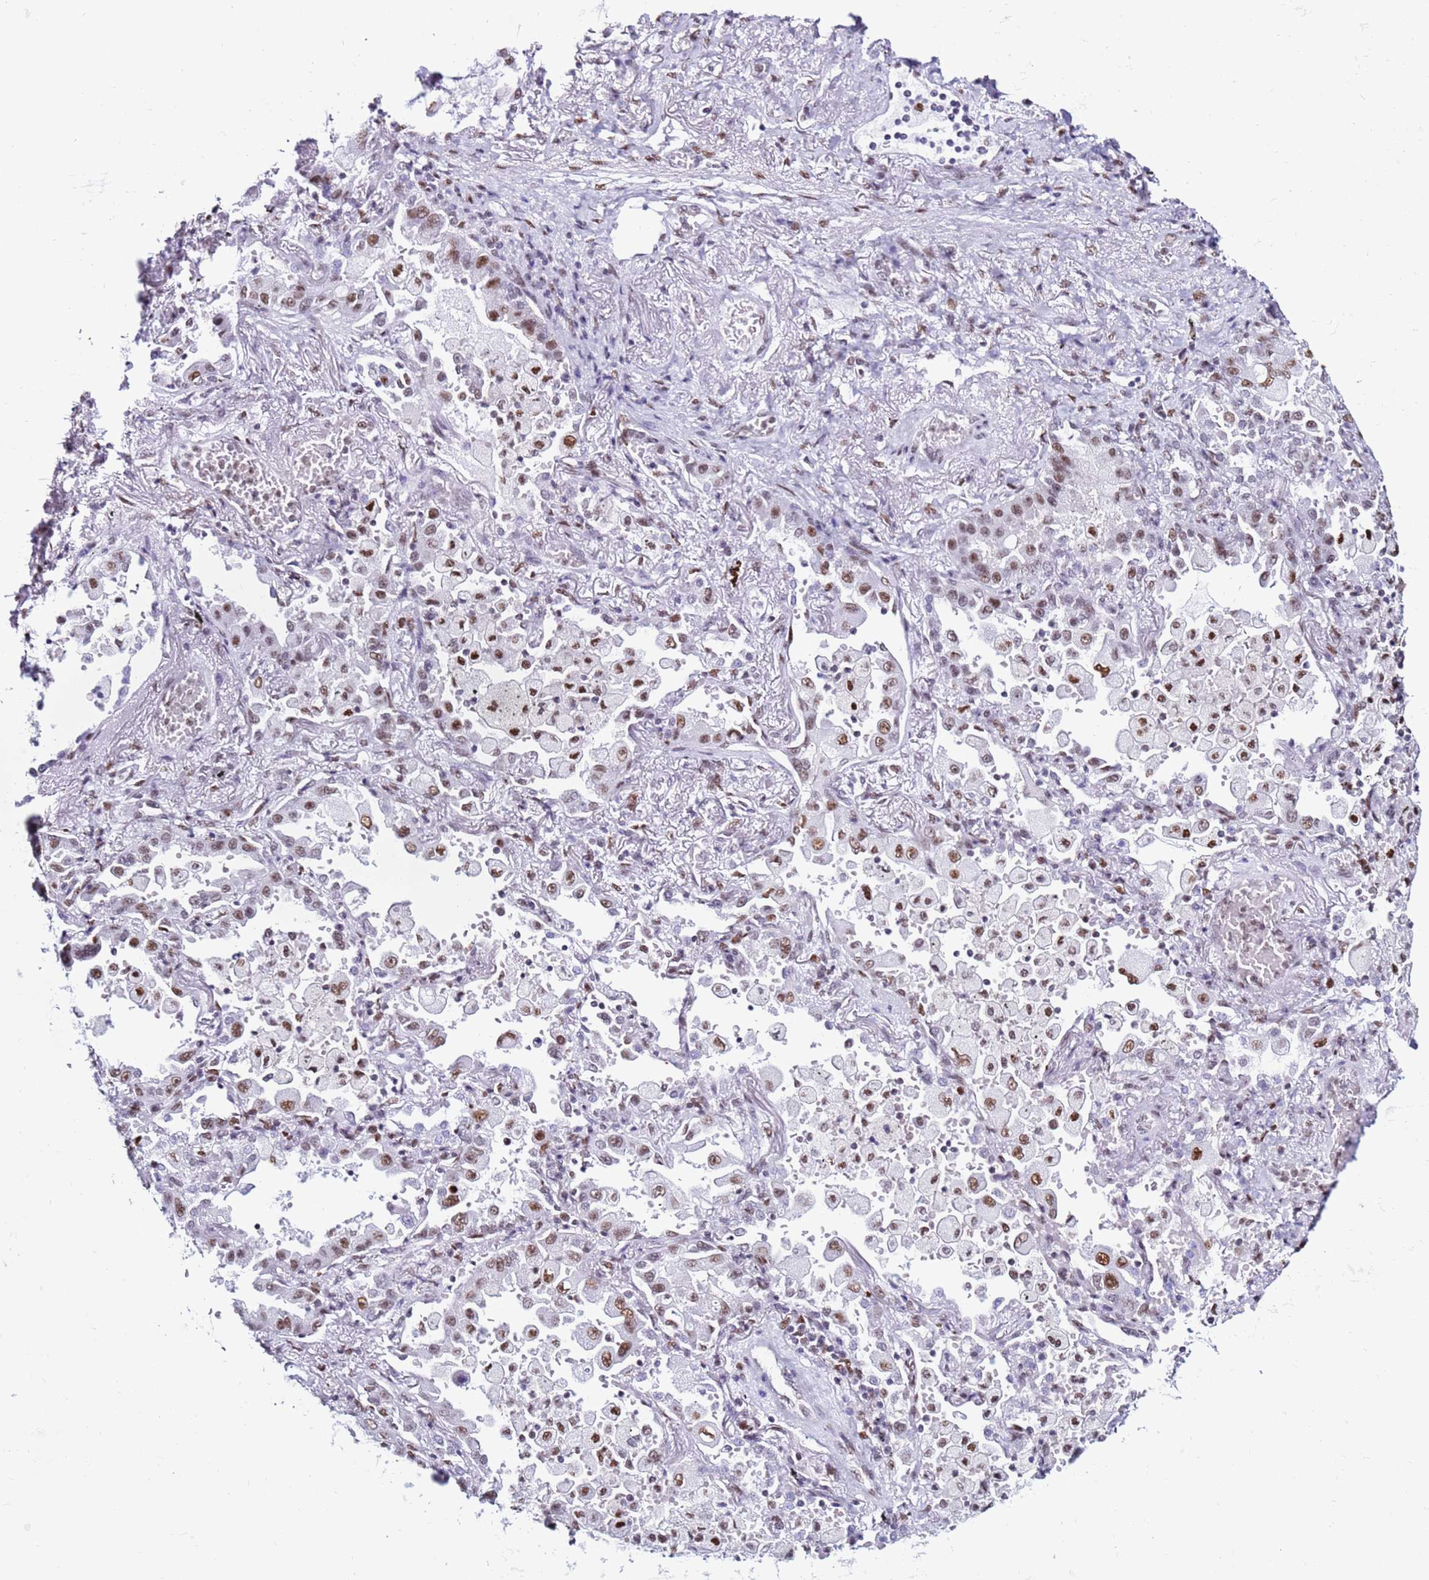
{"staining": {"intensity": "moderate", "quantity": "25%-75%", "location": "nuclear"}, "tissue": "lung cancer", "cell_type": "Tumor cells", "image_type": "cancer", "snomed": [{"axis": "morphology", "description": "Squamous cell carcinoma, NOS"}, {"axis": "topography", "description": "Lung"}], "caption": "A brown stain shows moderate nuclear expression of a protein in lung cancer tumor cells.", "gene": "KPNA4", "patient": {"sex": "male", "age": 74}}